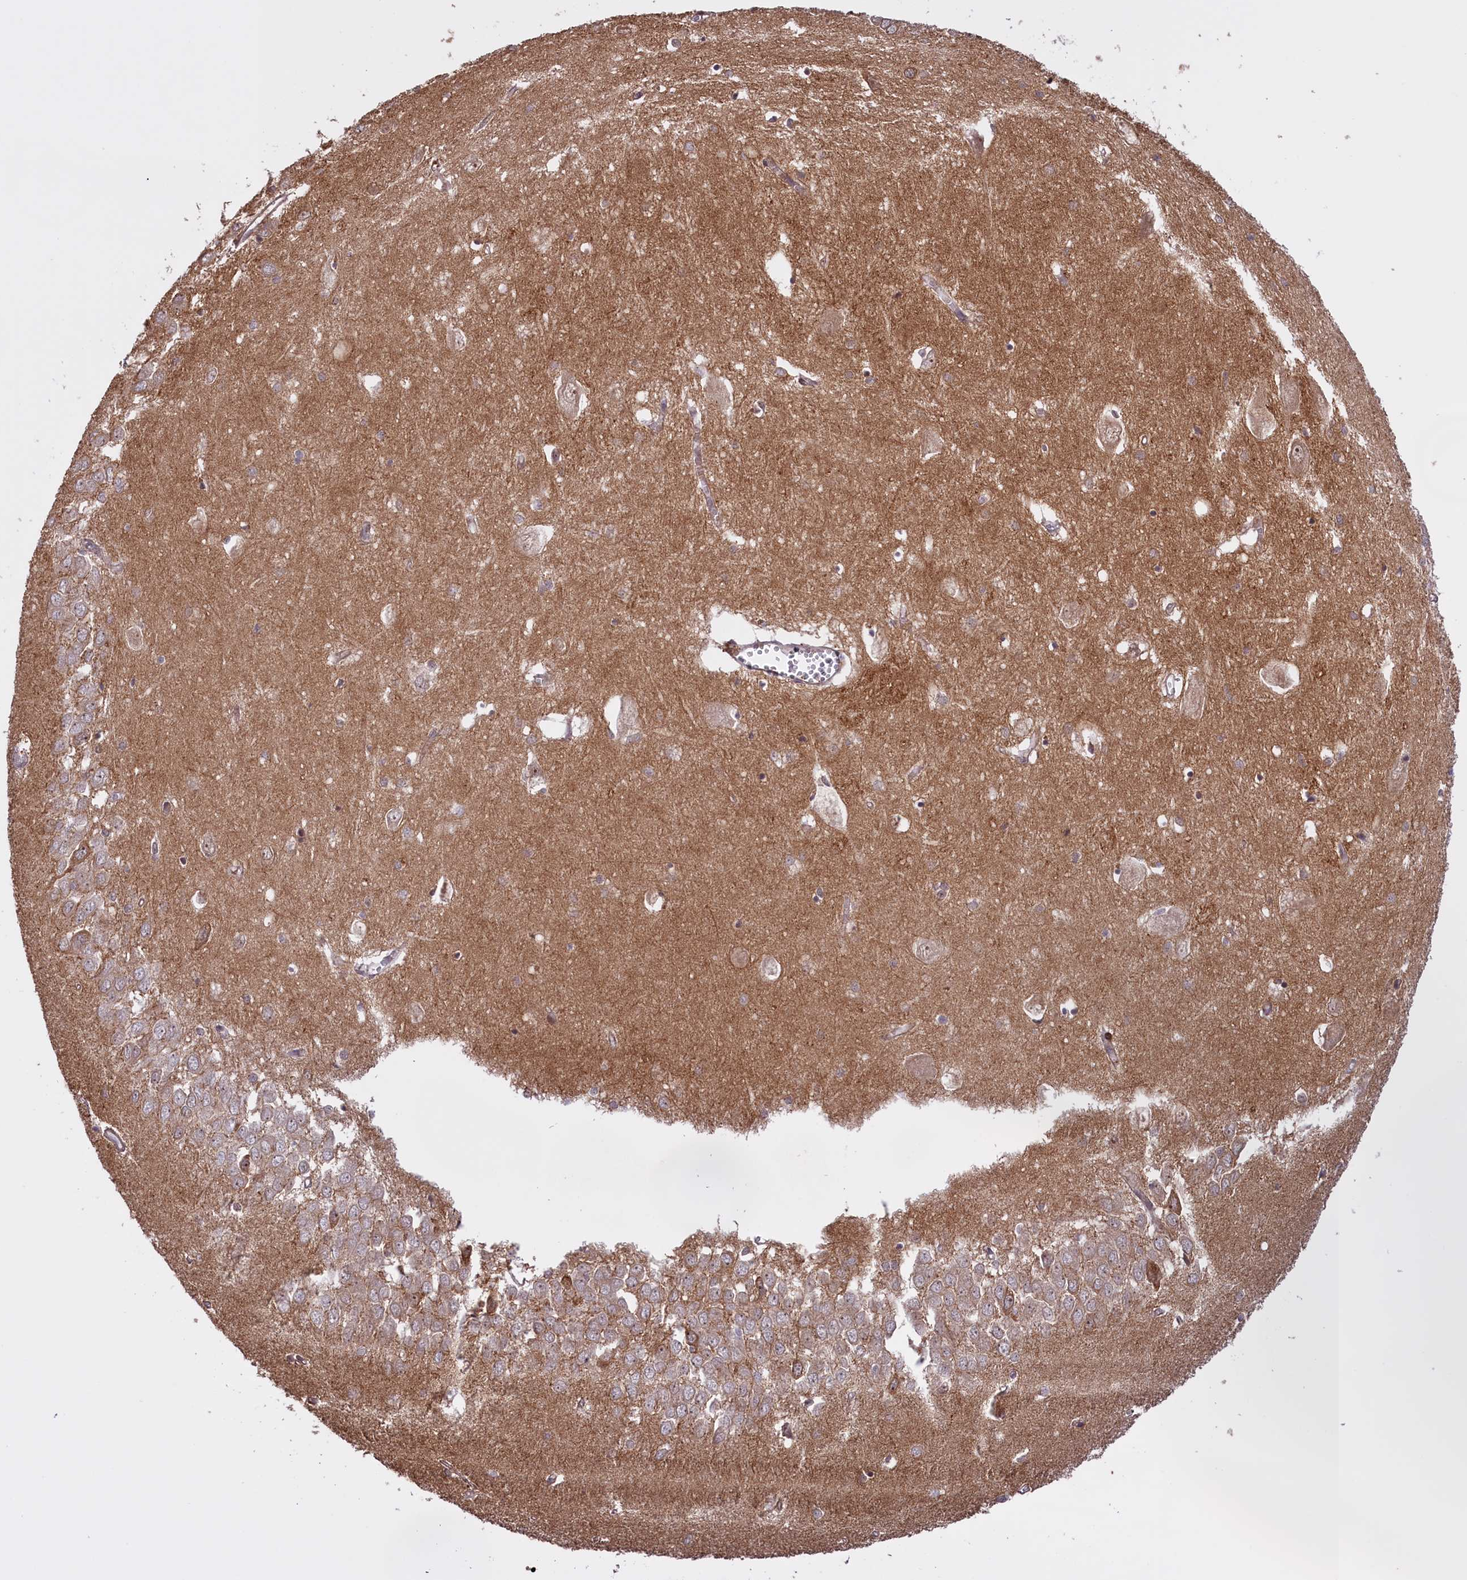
{"staining": {"intensity": "negative", "quantity": "none", "location": "none"}, "tissue": "hippocampus", "cell_type": "Glial cells", "image_type": "normal", "snomed": [{"axis": "morphology", "description": "Normal tissue, NOS"}, {"axis": "topography", "description": "Hippocampus"}], "caption": "This micrograph is of unremarkable hippocampus stained with immunohistochemistry (IHC) to label a protein in brown with the nuclei are counter-stained blue. There is no positivity in glial cells. (Brightfield microscopy of DAB IHC at high magnification).", "gene": "RRAD", "patient": {"sex": "female", "age": 64}}